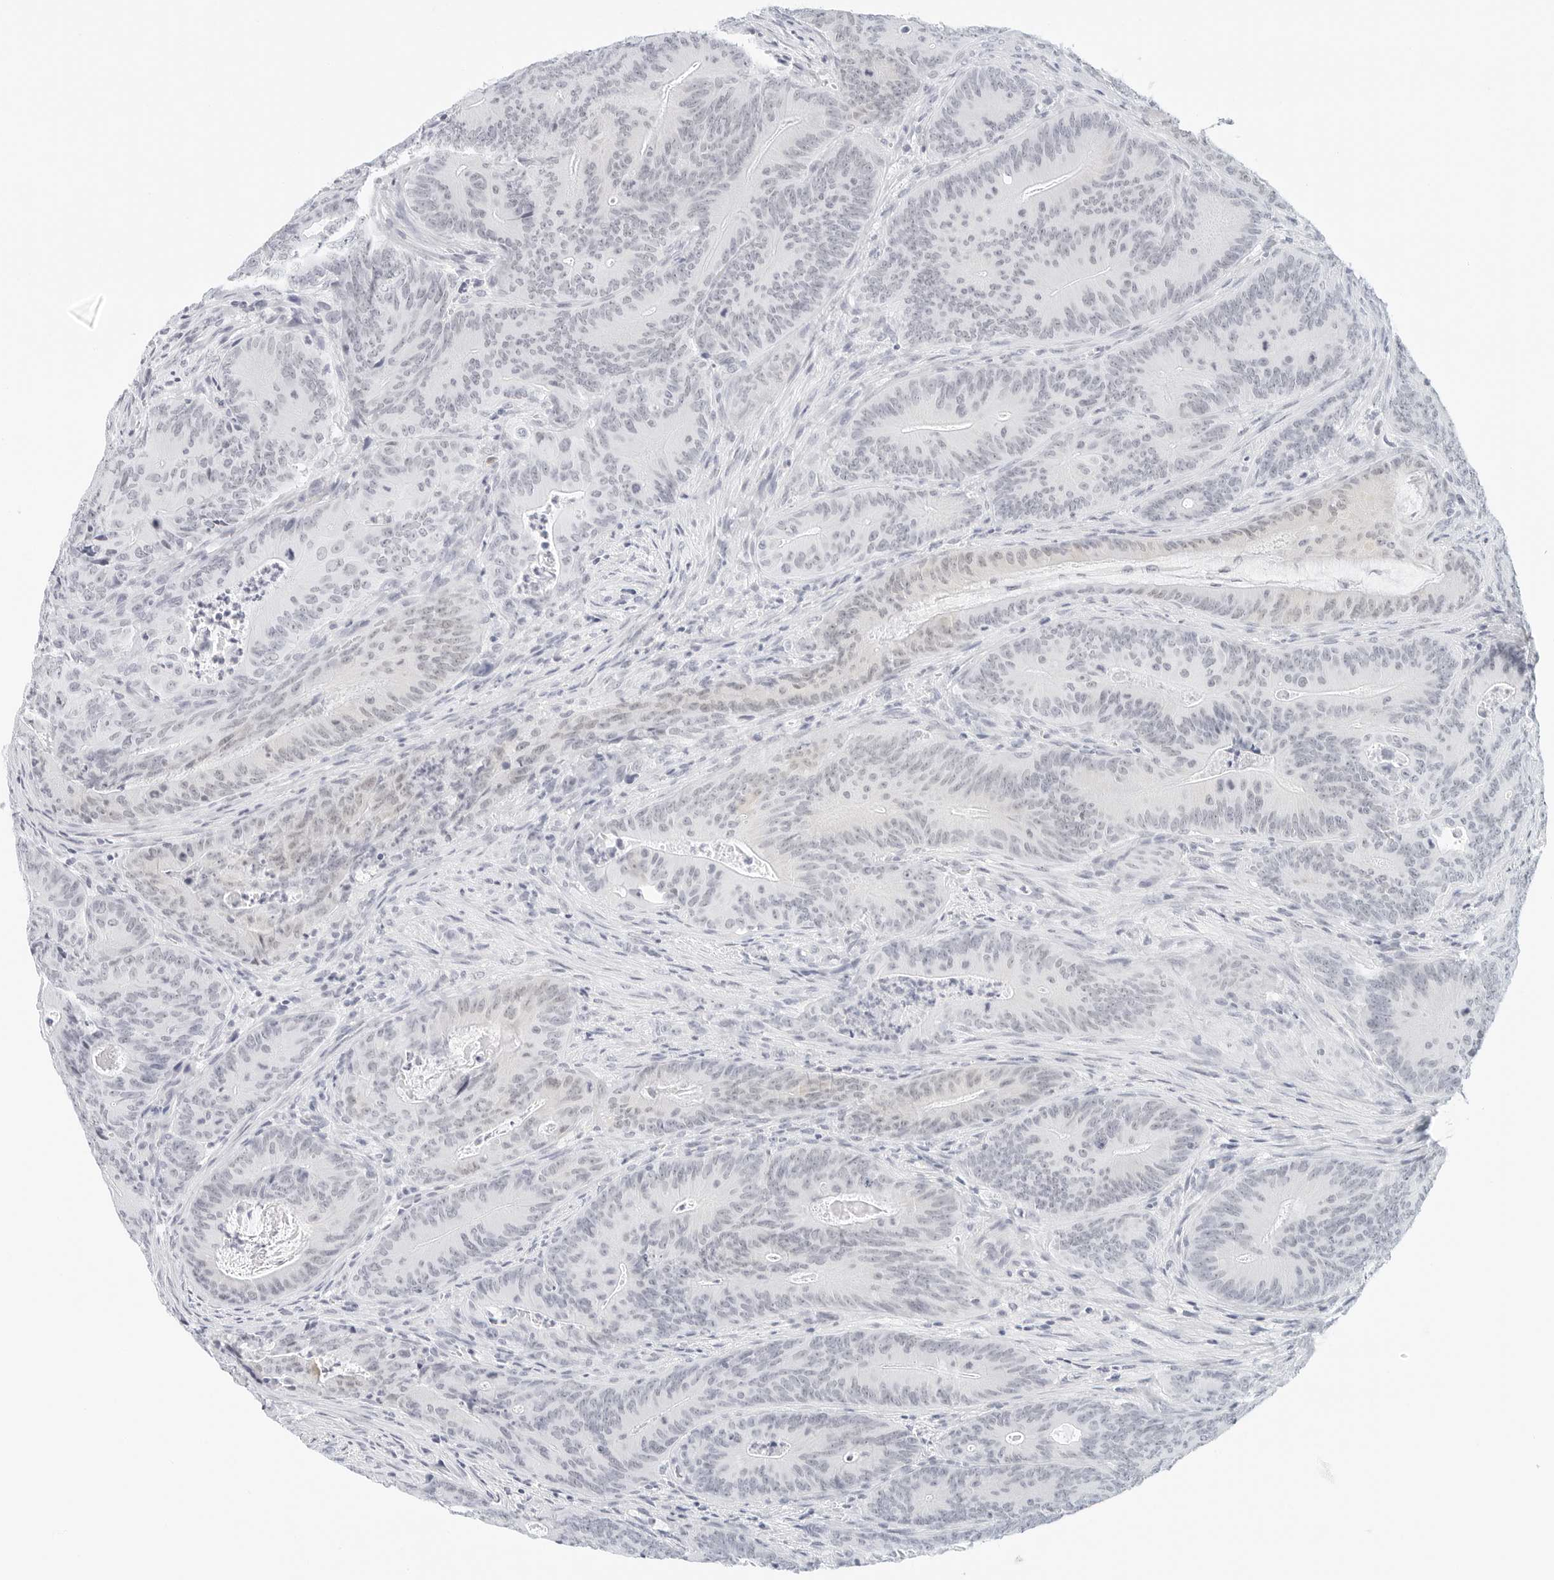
{"staining": {"intensity": "negative", "quantity": "none", "location": "none"}, "tissue": "colorectal cancer", "cell_type": "Tumor cells", "image_type": "cancer", "snomed": [{"axis": "morphology", "description": "Normal tissue, NOS"}, {"axis": "topography", "description": "Colon"}], "caption": "Tumor cells show no significant expression in colorectal cancer. (Immunohistochemistry, brightfield microscopy, high magnification).", "gene": "CD22", "patient": {"sex": "female", "age": 82}}